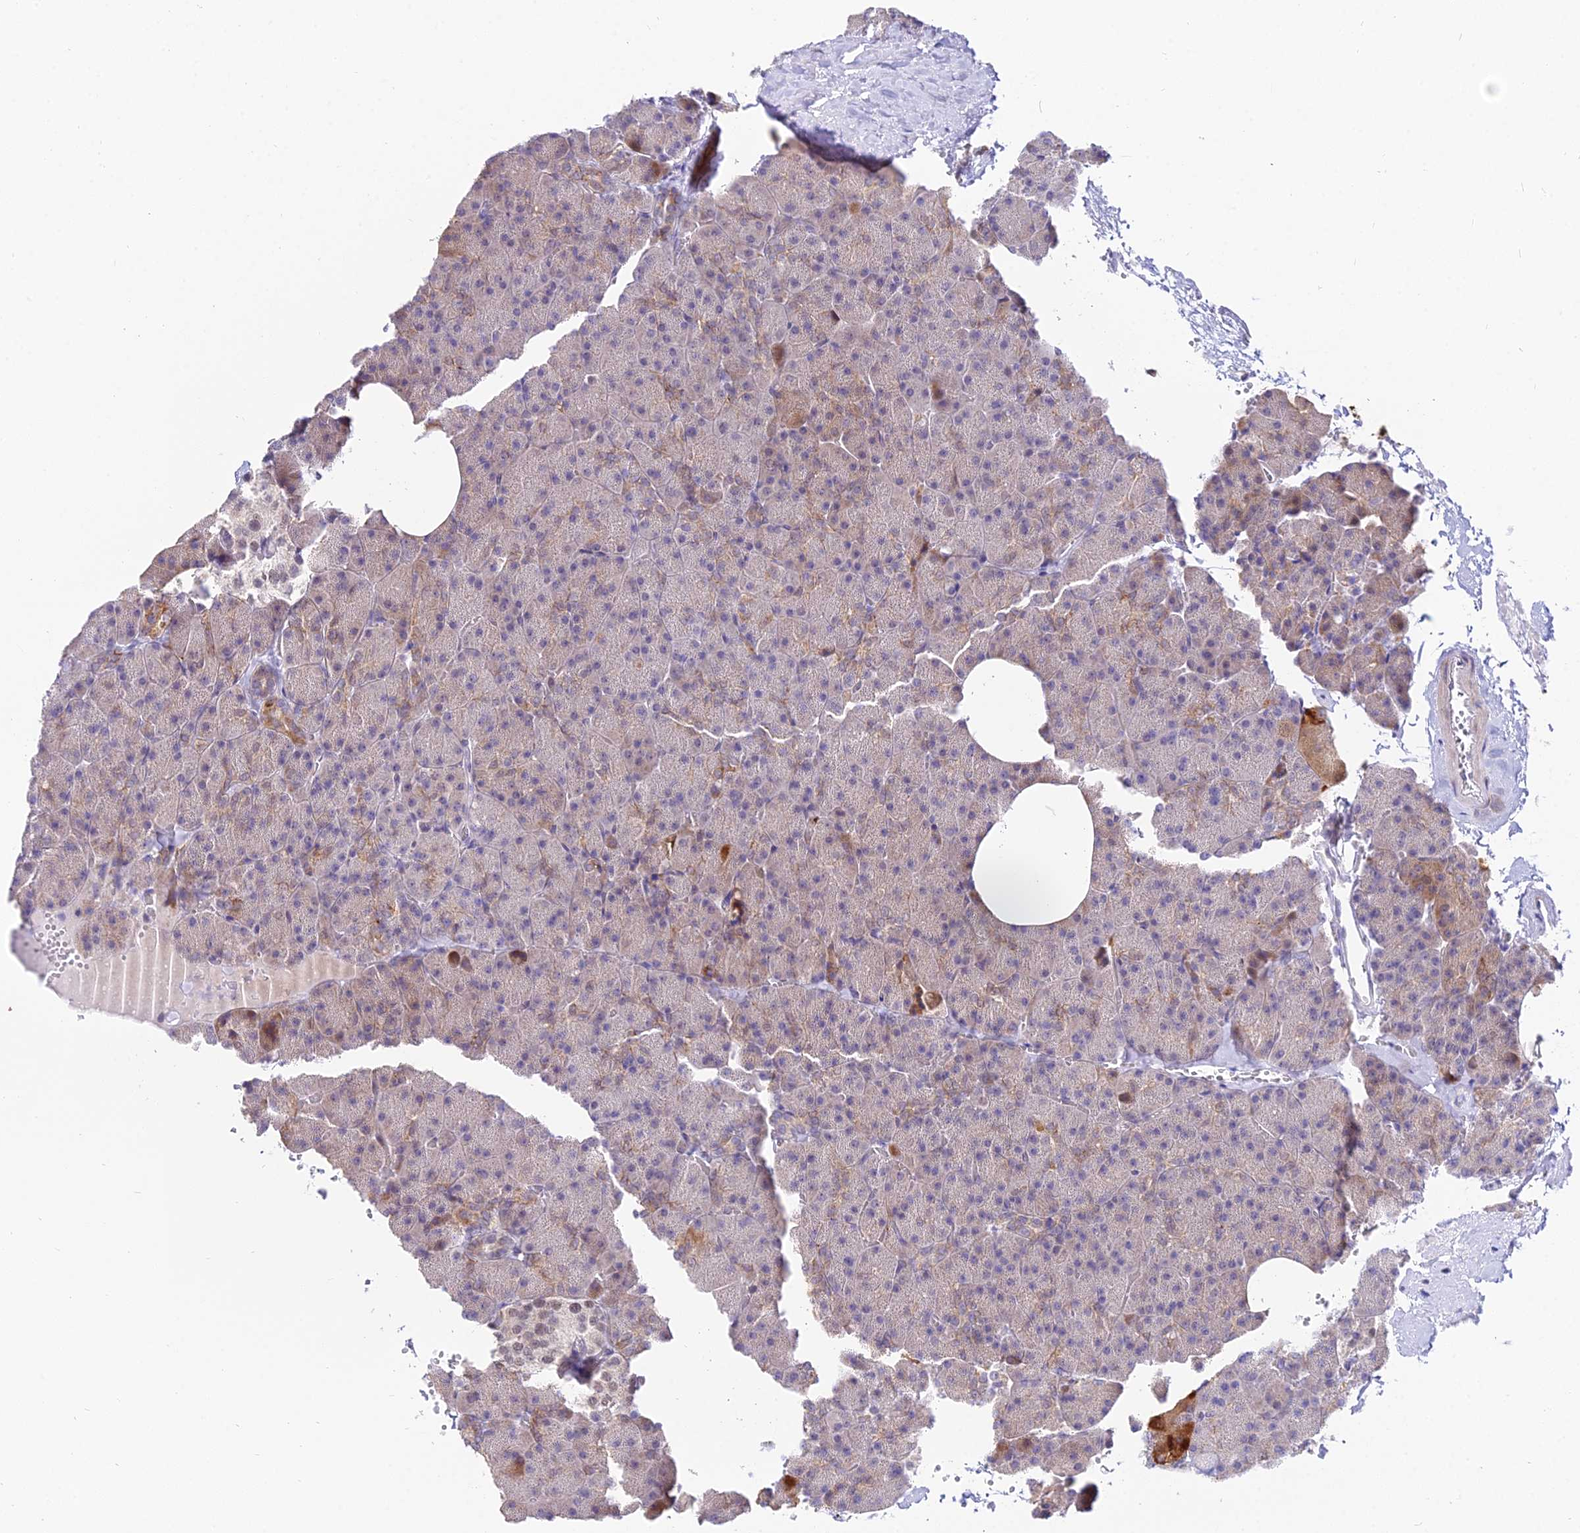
{"staining": {"intensity": "moderate", "quantity": "<25%", "location": "cytoplasmic/membranous"}, "tissue": "pancreas", "cell_type": "Exocrine glandular cells", "image_type": "normal", "snomed": [{"axis": "morphology", "description": "Normal tissue, NOS"}, {"axis": "morphology", "description": "Carcinoid, malignant, NOS"}, {"axis": "topography", "description": "Pancreas"}], "caption": "This is a photomicrograph of immunohistochemistry staining of benign pancreas, which shows moderate staining in the cytoplasmic/membranous of exocrine glandular cells.", "gene": "C6orf163", "patient": {"sex": "female", "age": 35}}